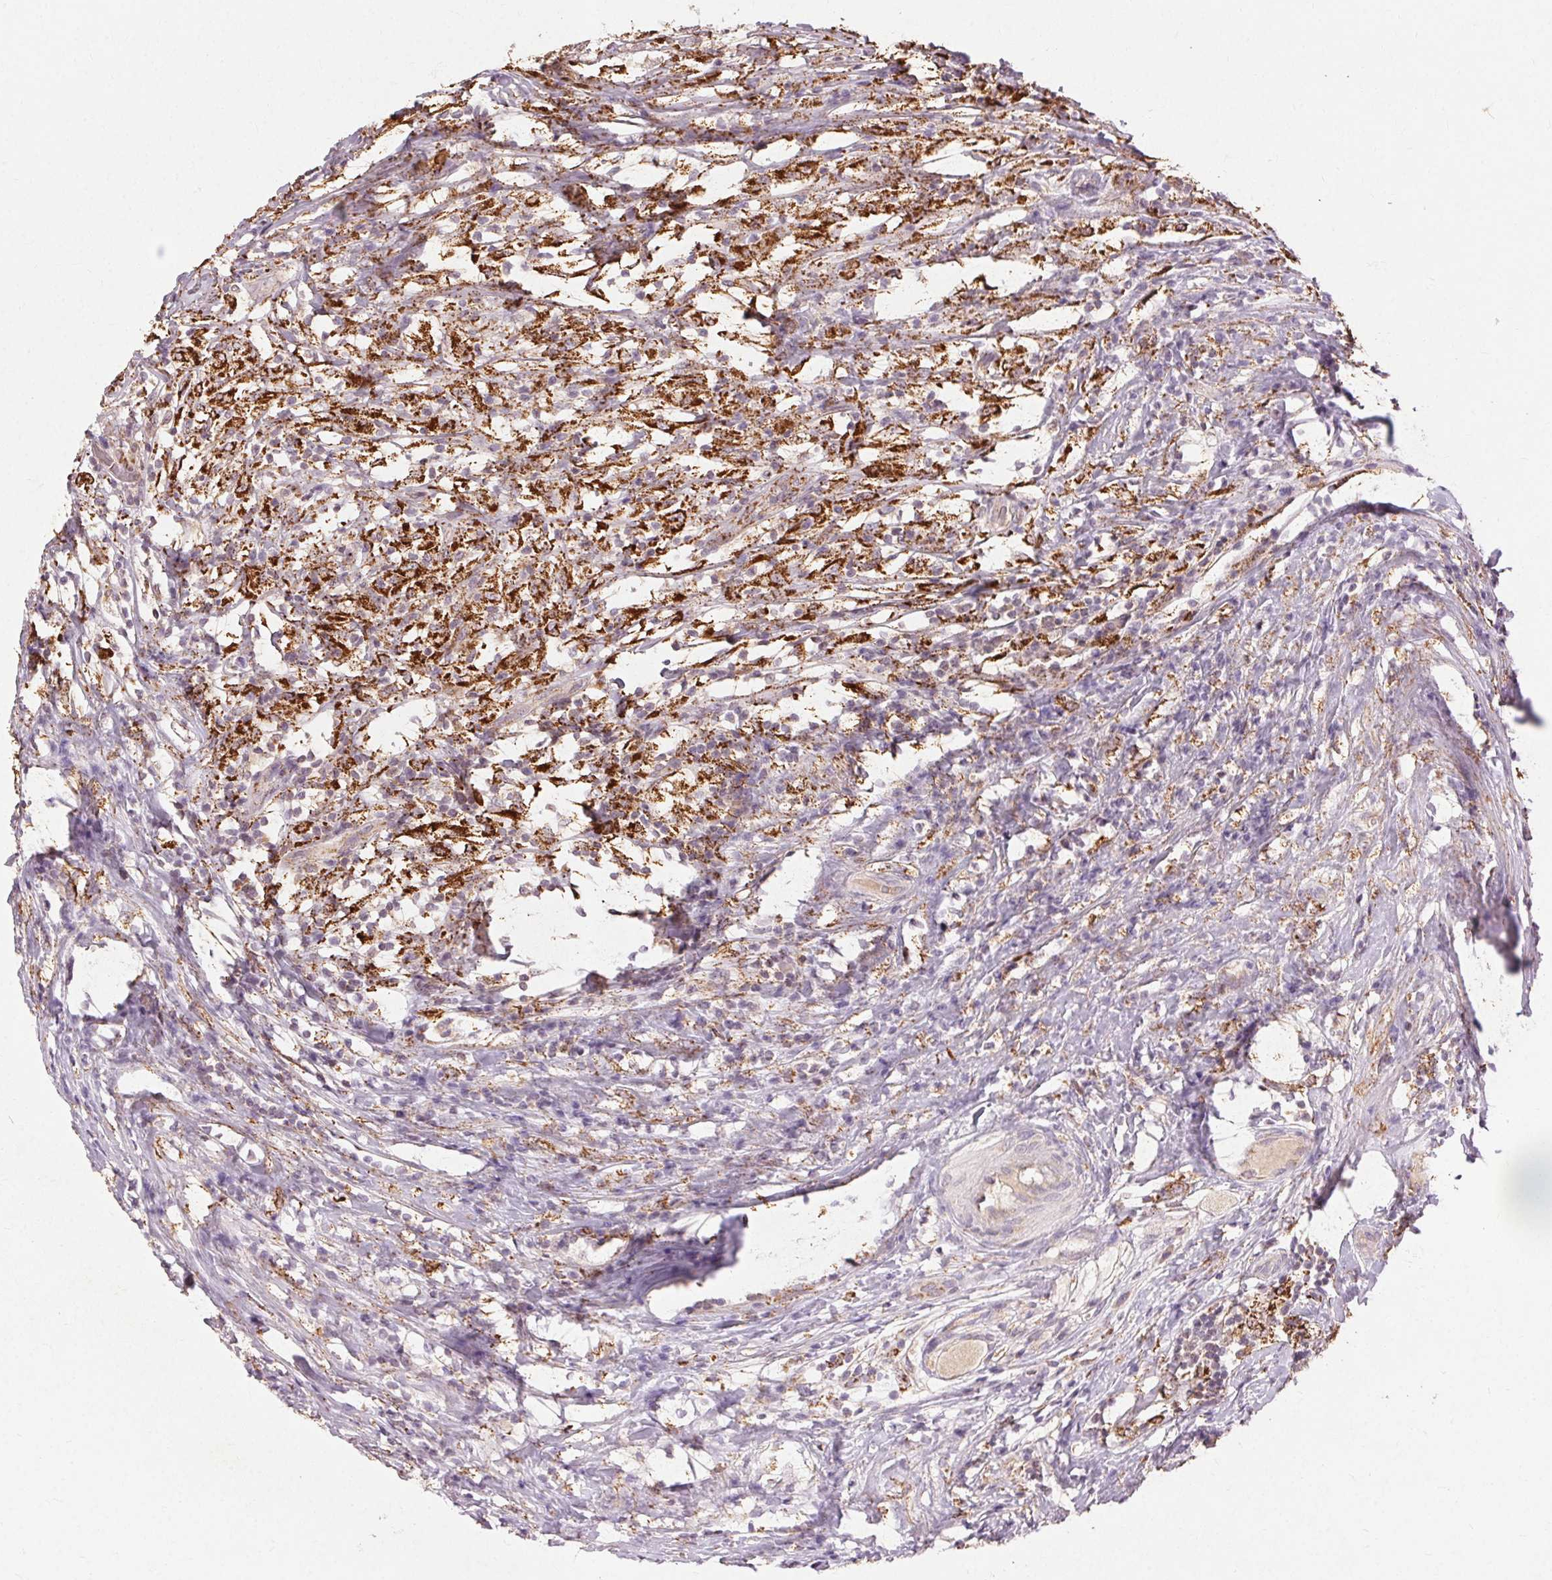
{"staining": {"intensity": "strong", "quantity": ">75%", "location": "cytoplasmic/membranous"}, "tissue": "testis cancer", "cell_type": "Tumor cells", "image_type": "cancer", "snomed": [{"axis": "morphology", "description": "Seminoma, NOS"}, {"axis": "topography", "description": "Testis"}], "caption": "Testis seminoma was stained to show a protein in brown. There is high levels of strong cytoplasmic/membranous positivity in about >75% of tumor cells.", "gene": "REP15", "patient": {"sex": "male", "age": 46}}